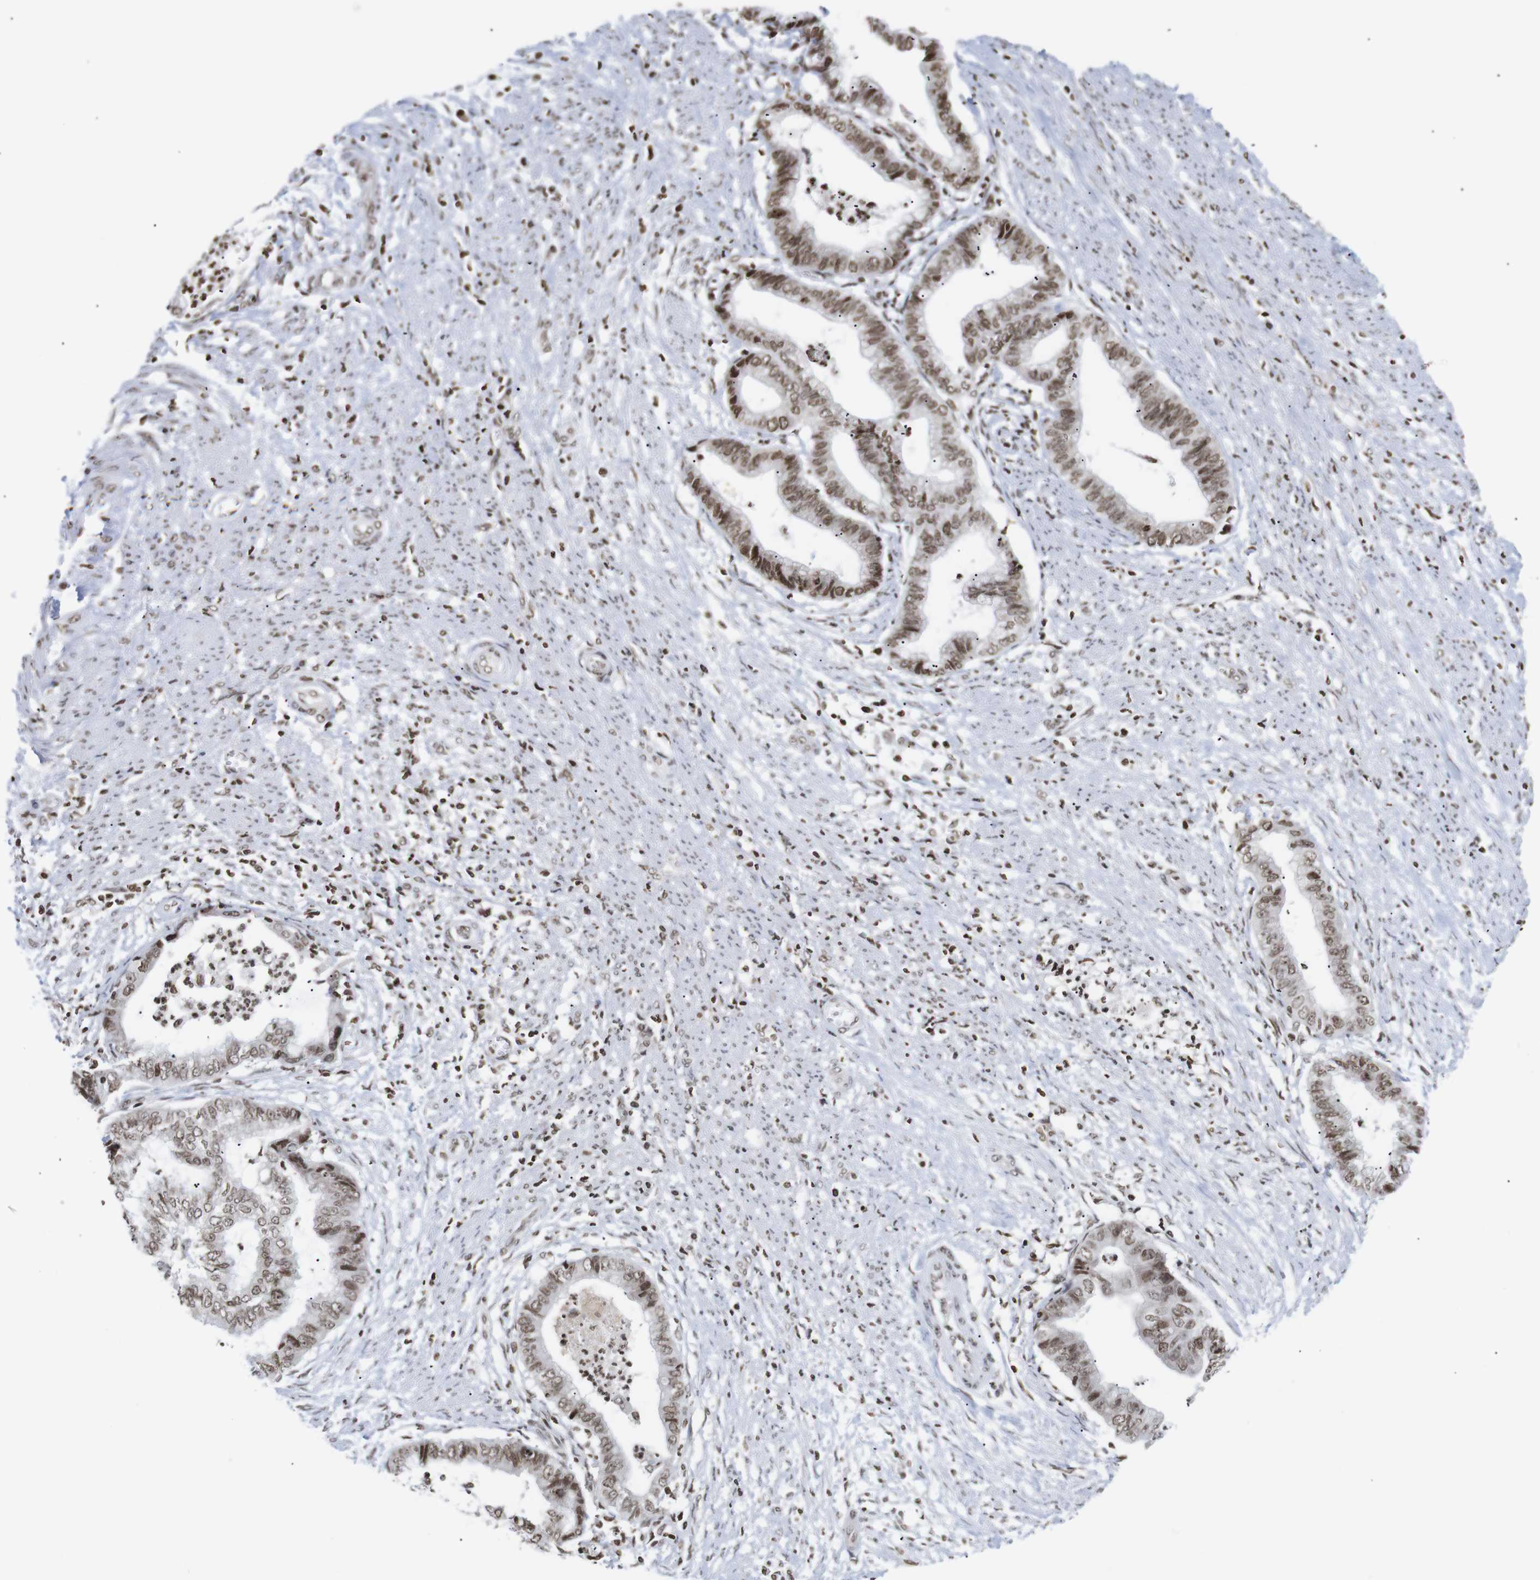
{"staining": {"intensity": "moderate", "quantity": ">75%", "location": "nuclear"}, "tissue": "endometrial cancer", "cell_type": "Tumor cells", "image_type": "cancer", "snomed": [{"axis": "morphology", "description": "Necrosis, NOS"}, {"axis": "morphology", "description": "Adenocarcinoma, NOS"}, {"axis": "topography", "description": "Endometrium"}], "caption": "IHC of human endometrial cancer (adenocarcinoma) demonstrates medium levels of moderate nuclear expression in approximately >75% of tumor cells.", "gene": "ETV5", "patient": {"sex": "female", "age": 79}}